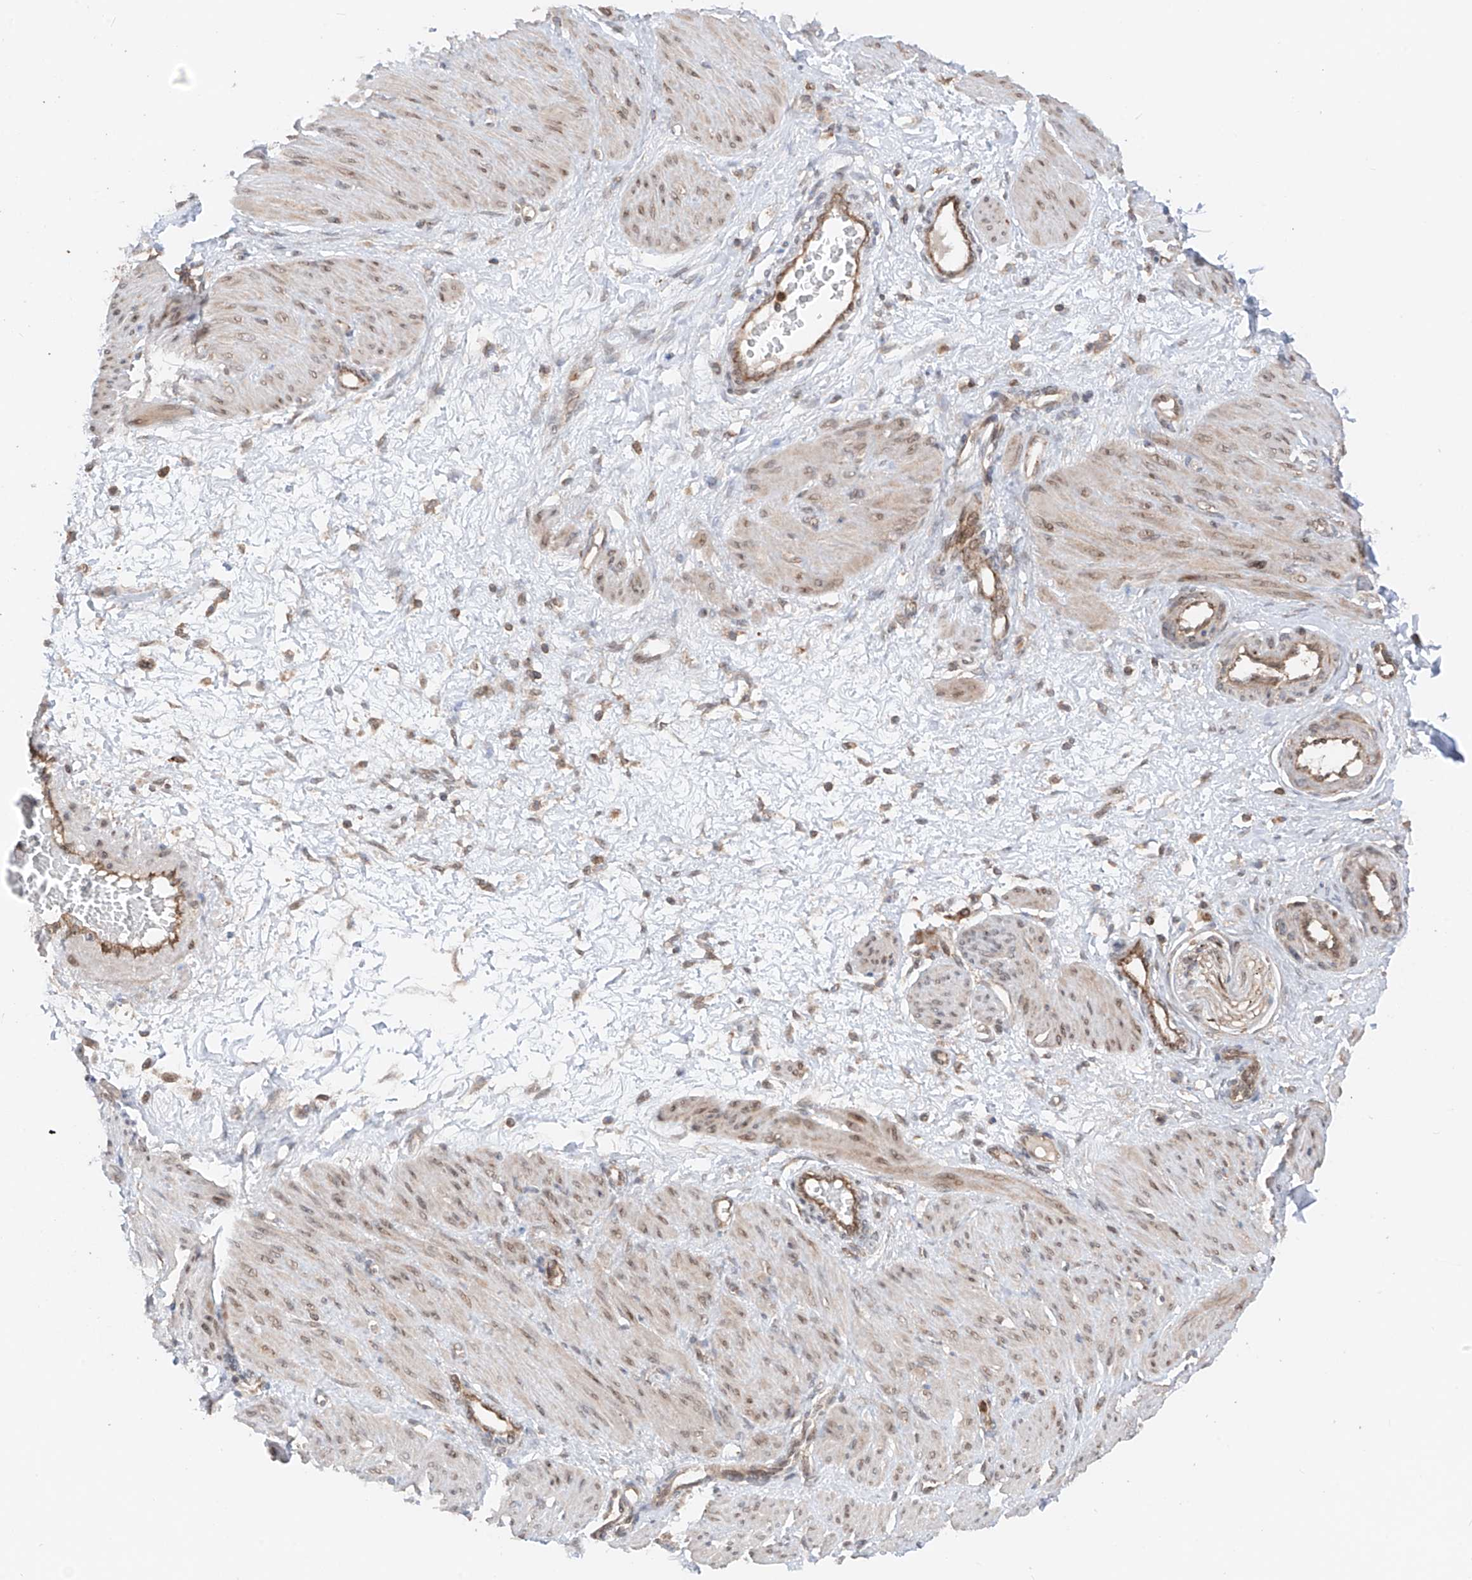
{"staining": {"intensity": "weak", "quantity": "25%-75%", "location": "cytoplasmic/membranous,nuclear"}, "tissue": "smooth muscle", "cell_type": "Smooth muscle cells", "image_type": "normal", "snomed": [{"axis": "morphology", "description": "Normal tissue, NOS"}, {"axis": "topography", "description": "Endometrium"}], "caption": "High-magnification brightfield microscopy of normal smooth muscle stained with DAB (brown) and counterstained with hematoxylin (blue). smooth muscle cells exhibit weak cytoplasmic/membranous,nuclear positivity is seen in about25%-75% of cells. Ihc stains the protein in brown and the nuclei are stained blue.", "gene": "AHCTF1", "patient": {"sex": "female", "age": 33}}